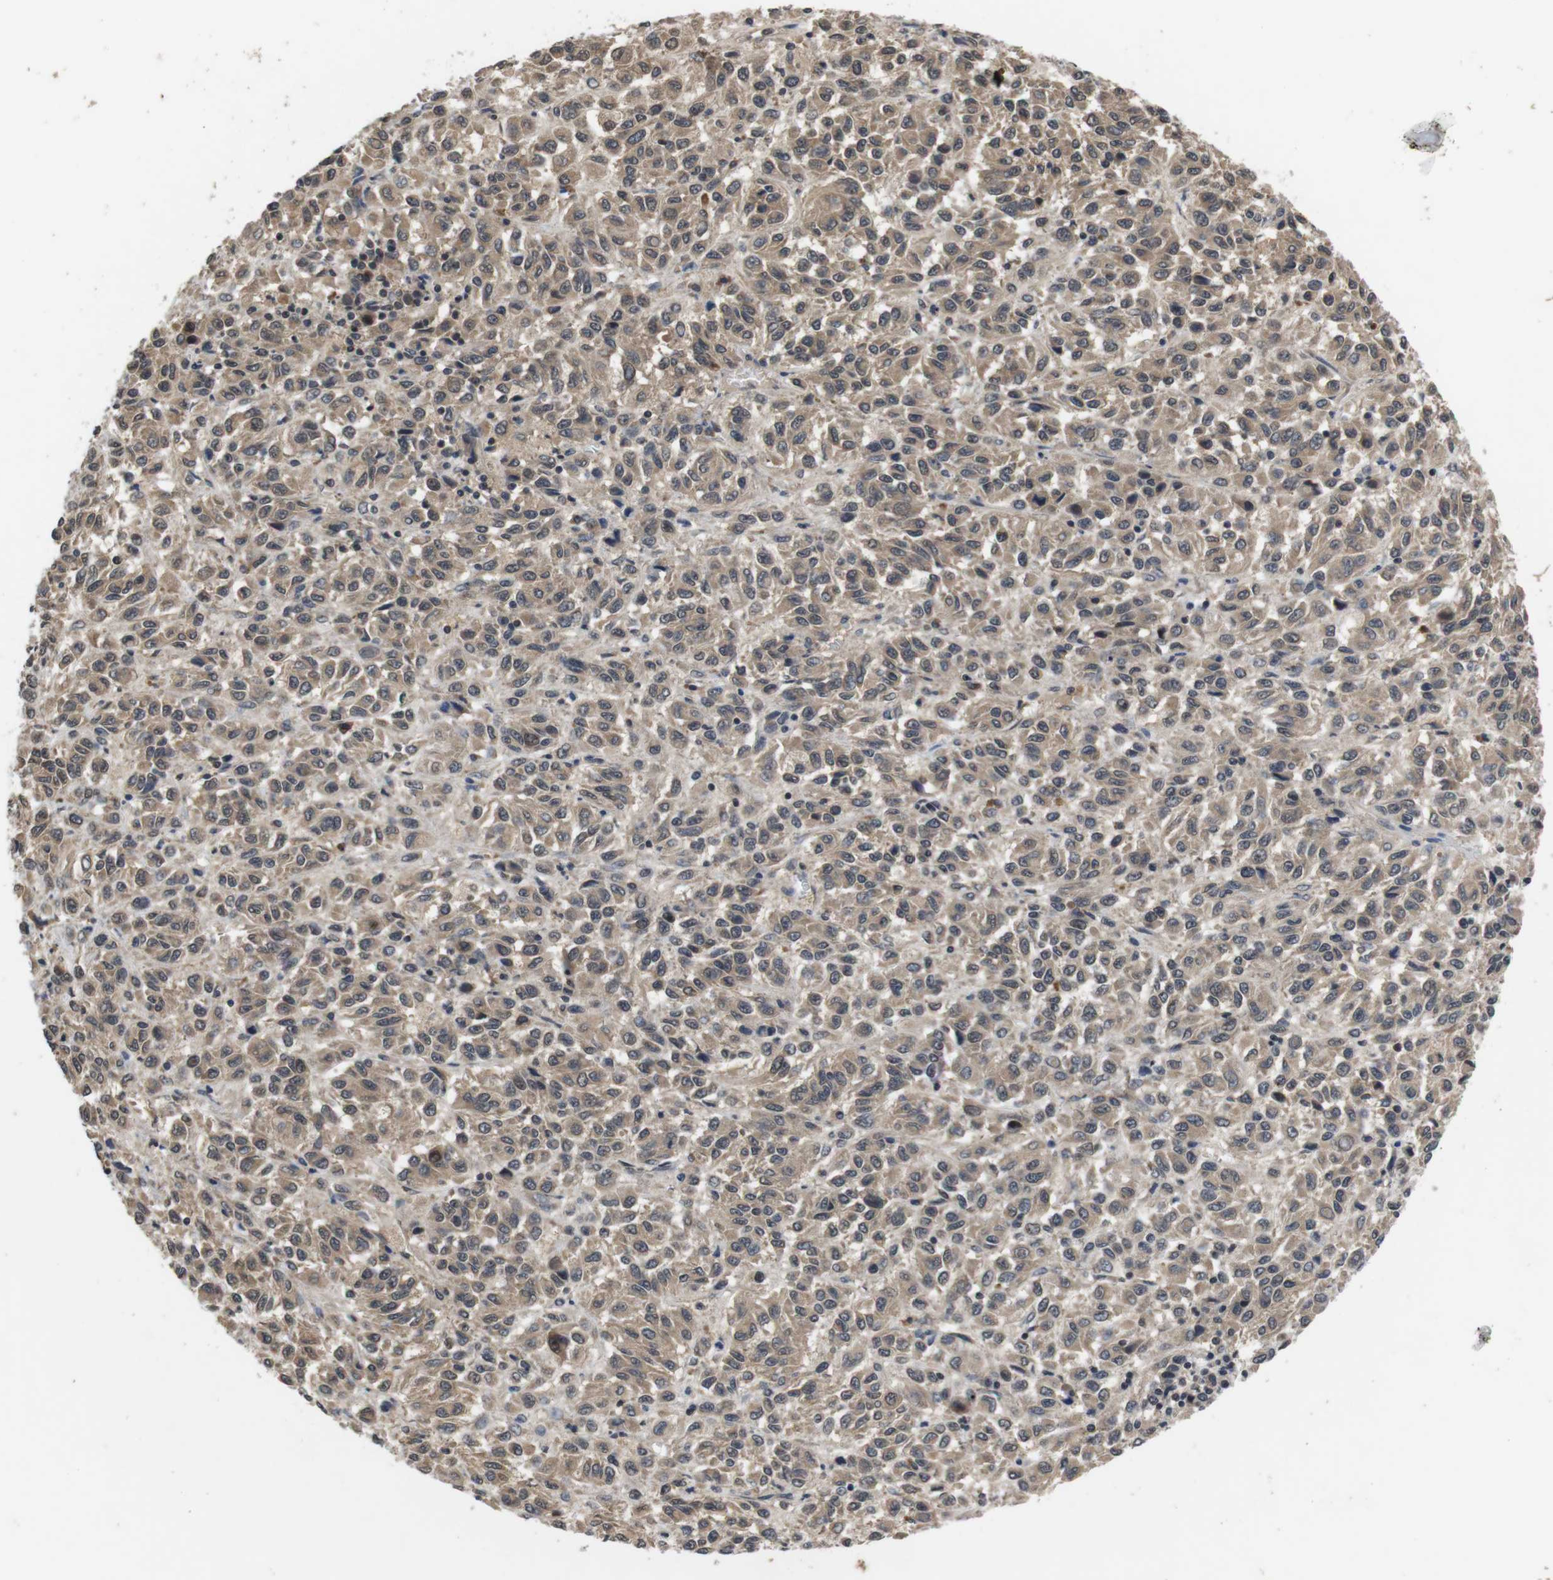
{"staining": {"intensity": "moderate", "quantity": ">75%", "location": "cytoplasmic/membranous"}, "tissue": "melanoma", "cell_type": "Tumor cells", "image_type": "cancer", "snomed": [{"axis": "morphology", "description": "Malignant melanoma, Metastatic site"}, {"axis": "topography", "description": "Lung"}], "caption": "Protein staining shows moderate cytoplasmic/membranous expression in approximately >75% of tumor cells in melanoma.", "gene": "FADD", "patient": {"sex": "male", "age": 64}}